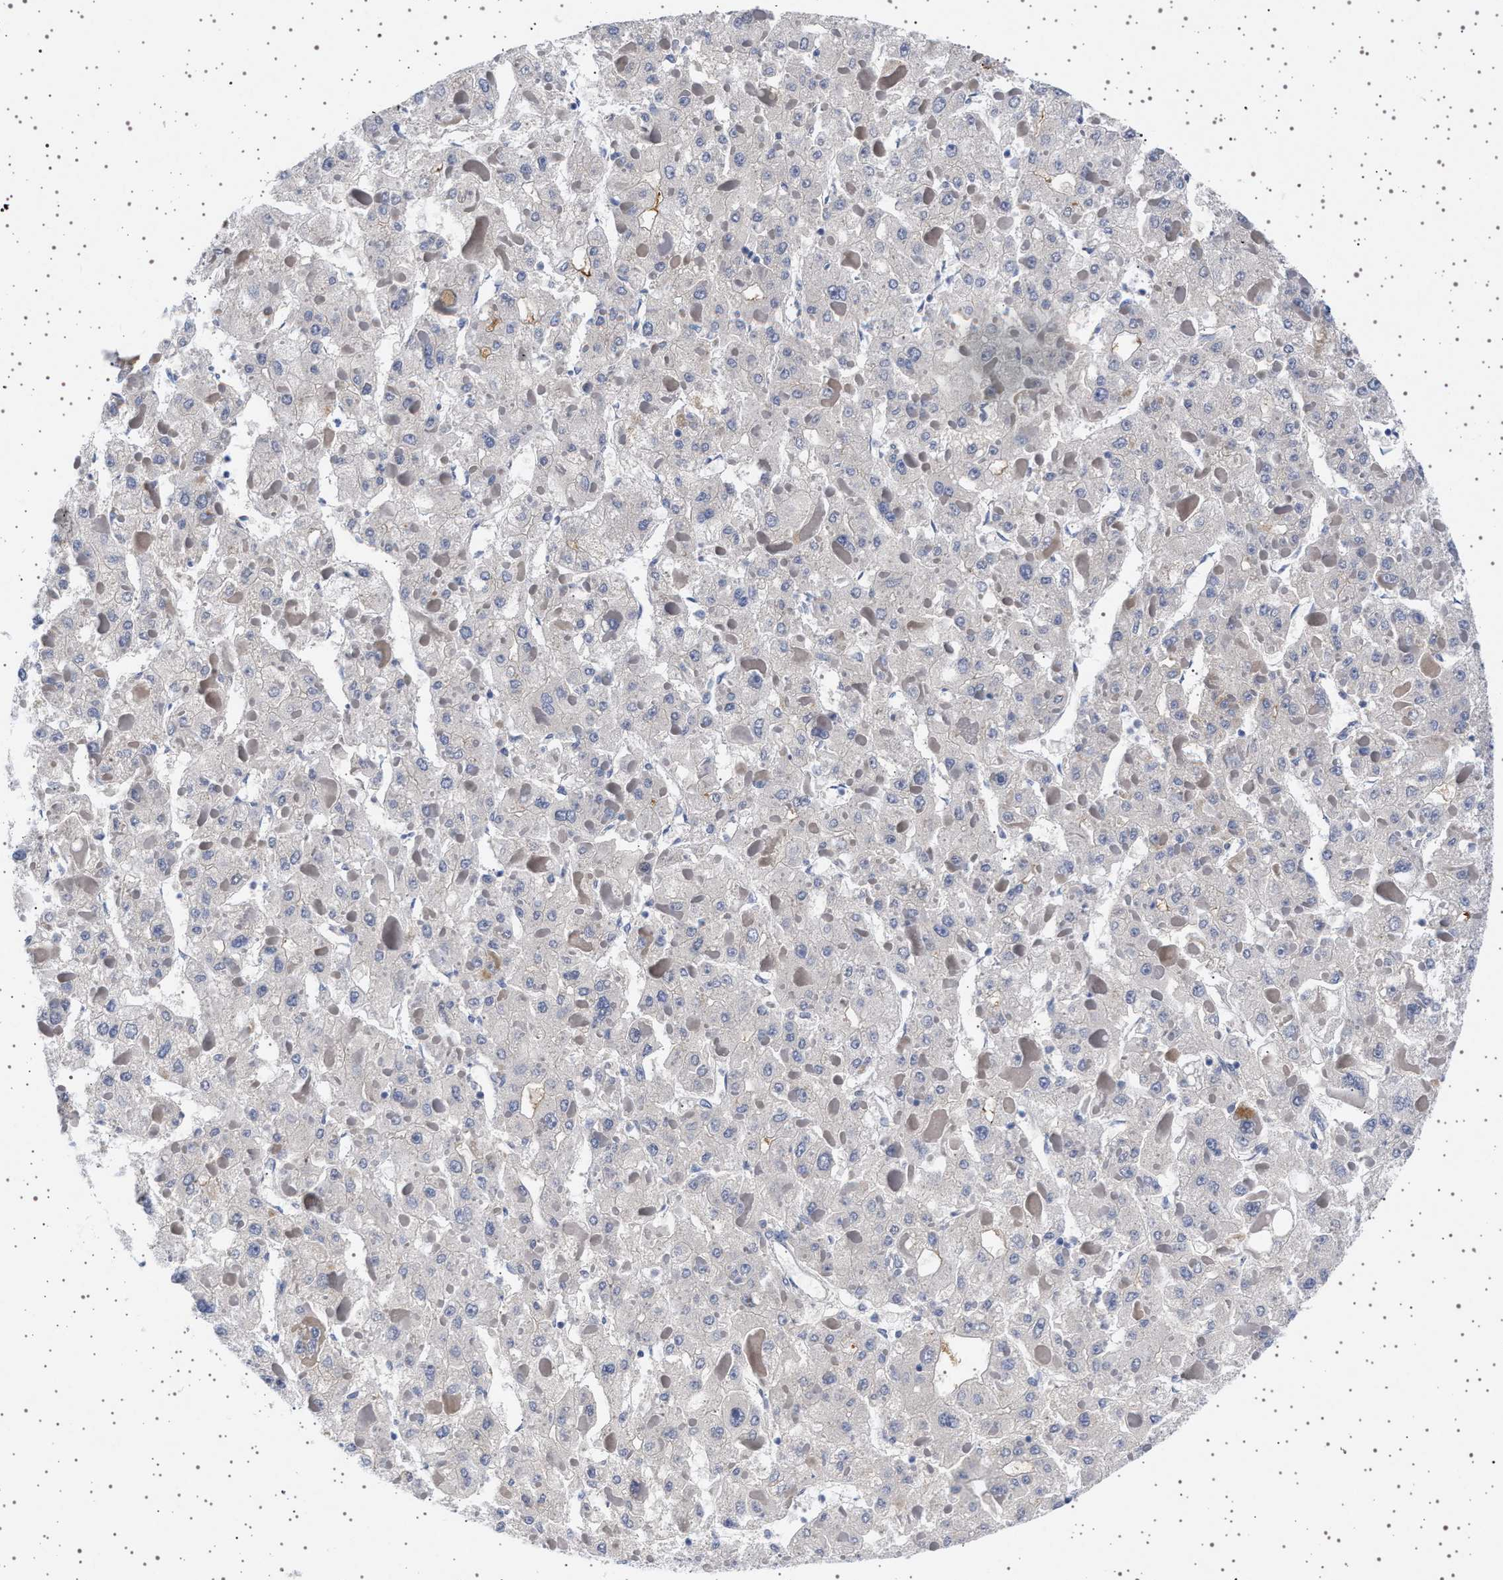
{"staining": {"intensity": "negative", "quantity": "none", "location": "none"}, "tissue": "liver cancer", "cell_type": "Tumor cells", "image_type": "cancer", "snomed": [{"axis": "morphology", "description": "Carcinoma, Hepatocellular, NOS"}, {"axis": "topography", "description": "Liver"}], "caption": "Immunohistochemistry micrograph of neoplastic tissue: human hepatocellular carcinoma (liver) stained with DAB exhibits no significant protein staining in tumor cells. Nuclei are stained in blue.", "gene": "TRMT10B", "patient": {"sex": "female", "age": 73}}